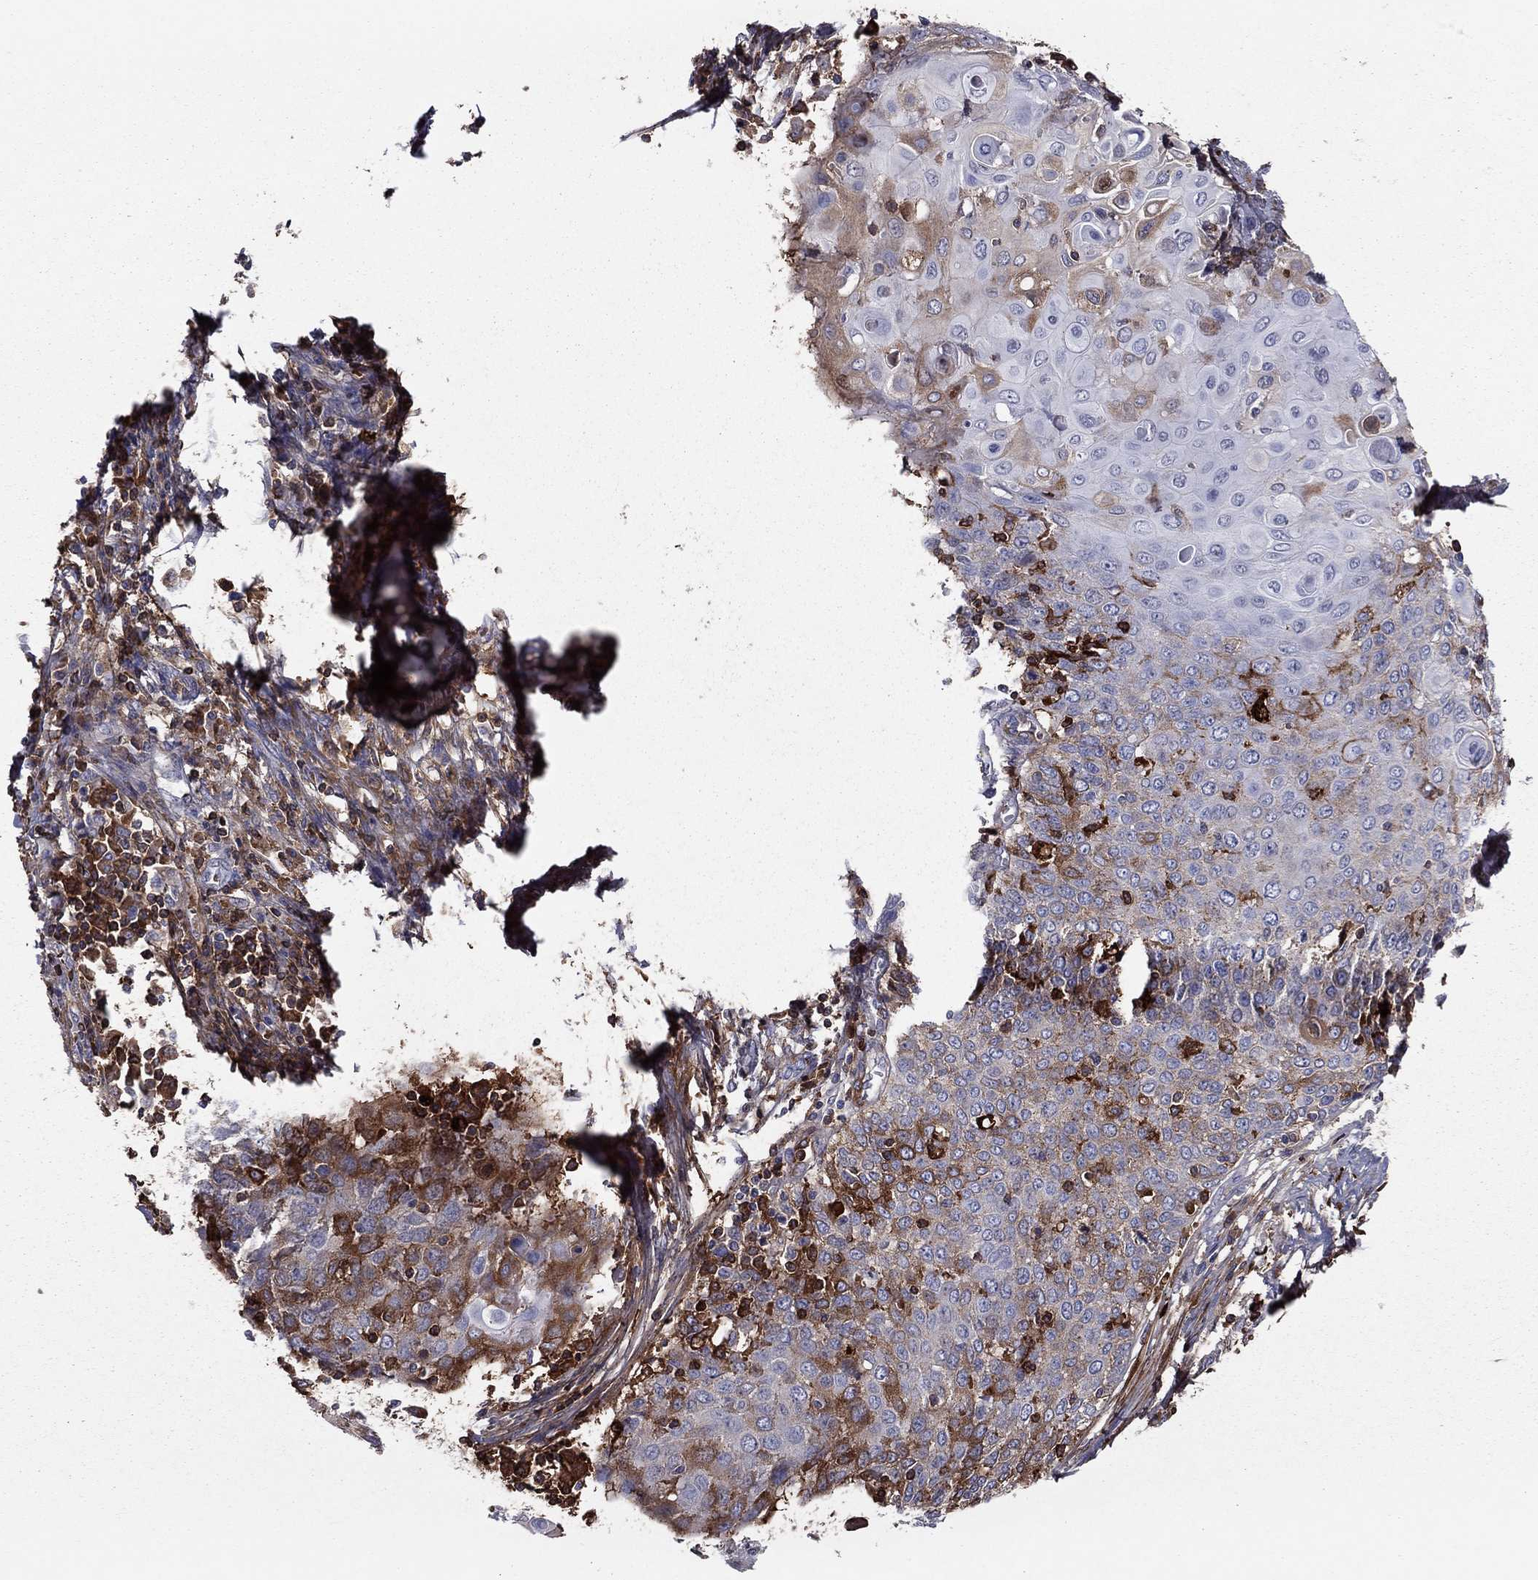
{"staining": {"intensity": "moderate", "quantity": "25%-75%", "location": "cytoplasmic/membranous"}, "tissue": "cervical cancer", "cell_type": "Tumor cells", "image_type": "cancer", "snomed": [{"axis": "morphology", "description": "Squamous cell carcinoma, NOS"}, {"axis": "topography", "description": "Cervix"}], "caption": "Squamous cell carcinoma (cervical) stained with a protein marker shows moderate staining in tumor cells.", "gene": "HPX", "patient": {"sex": "female", "age": 39}}